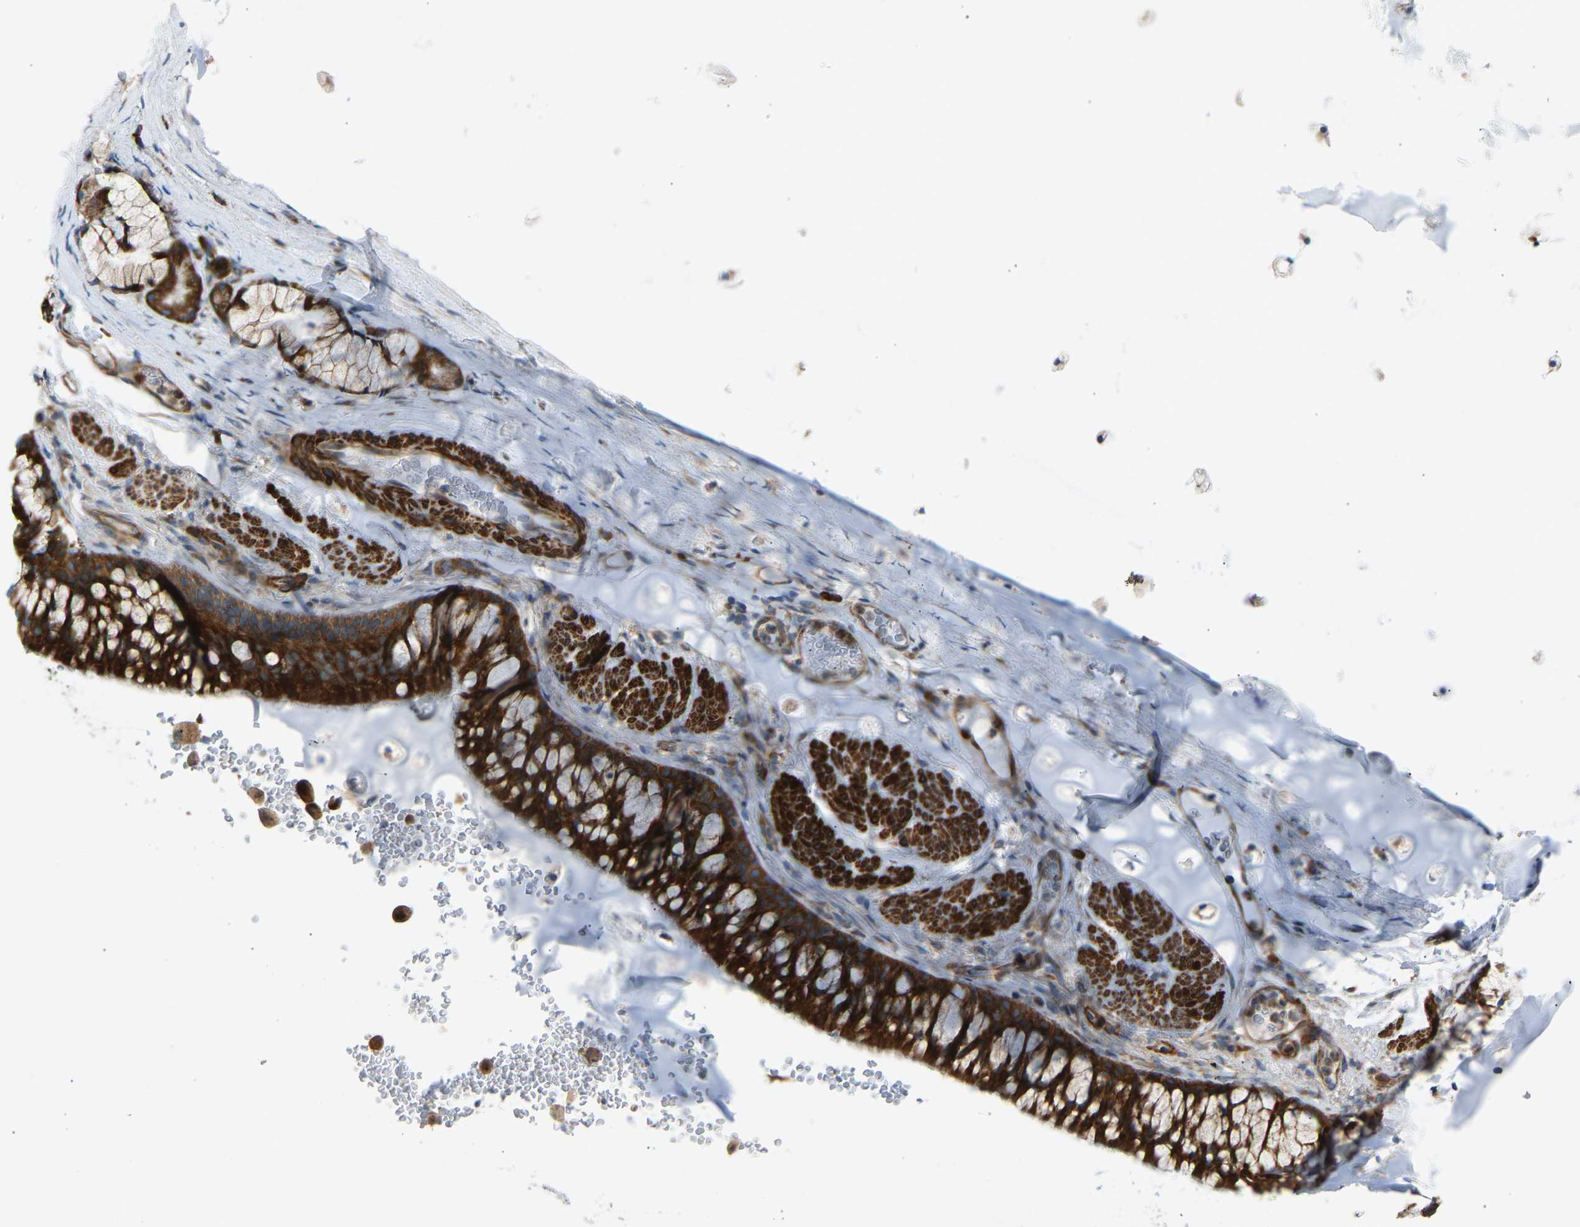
{"staining": {"intensity": "strong", "quantity": ">75%", "location": "cytoplasmic/membranous"}, "tissue": "bronchus", "cell_type": "Respiratory epithelial cells", "image_type": "normal", "snomed": [{"axis": "morphology", "description": "Normal tissue, NOS"}, {"axis": "topography", "description": "Cartilage tissue"}, {"axis": "topography", "description": "Bronchus"}], "caption": "Respiratory epithelial cells reveal high levels of strong cytoplasmic/membranous expression in about >75% of cells in unremarkable bronchus.", "gene": "VPS41", "patient": {"sex": "female", "age": 53}}